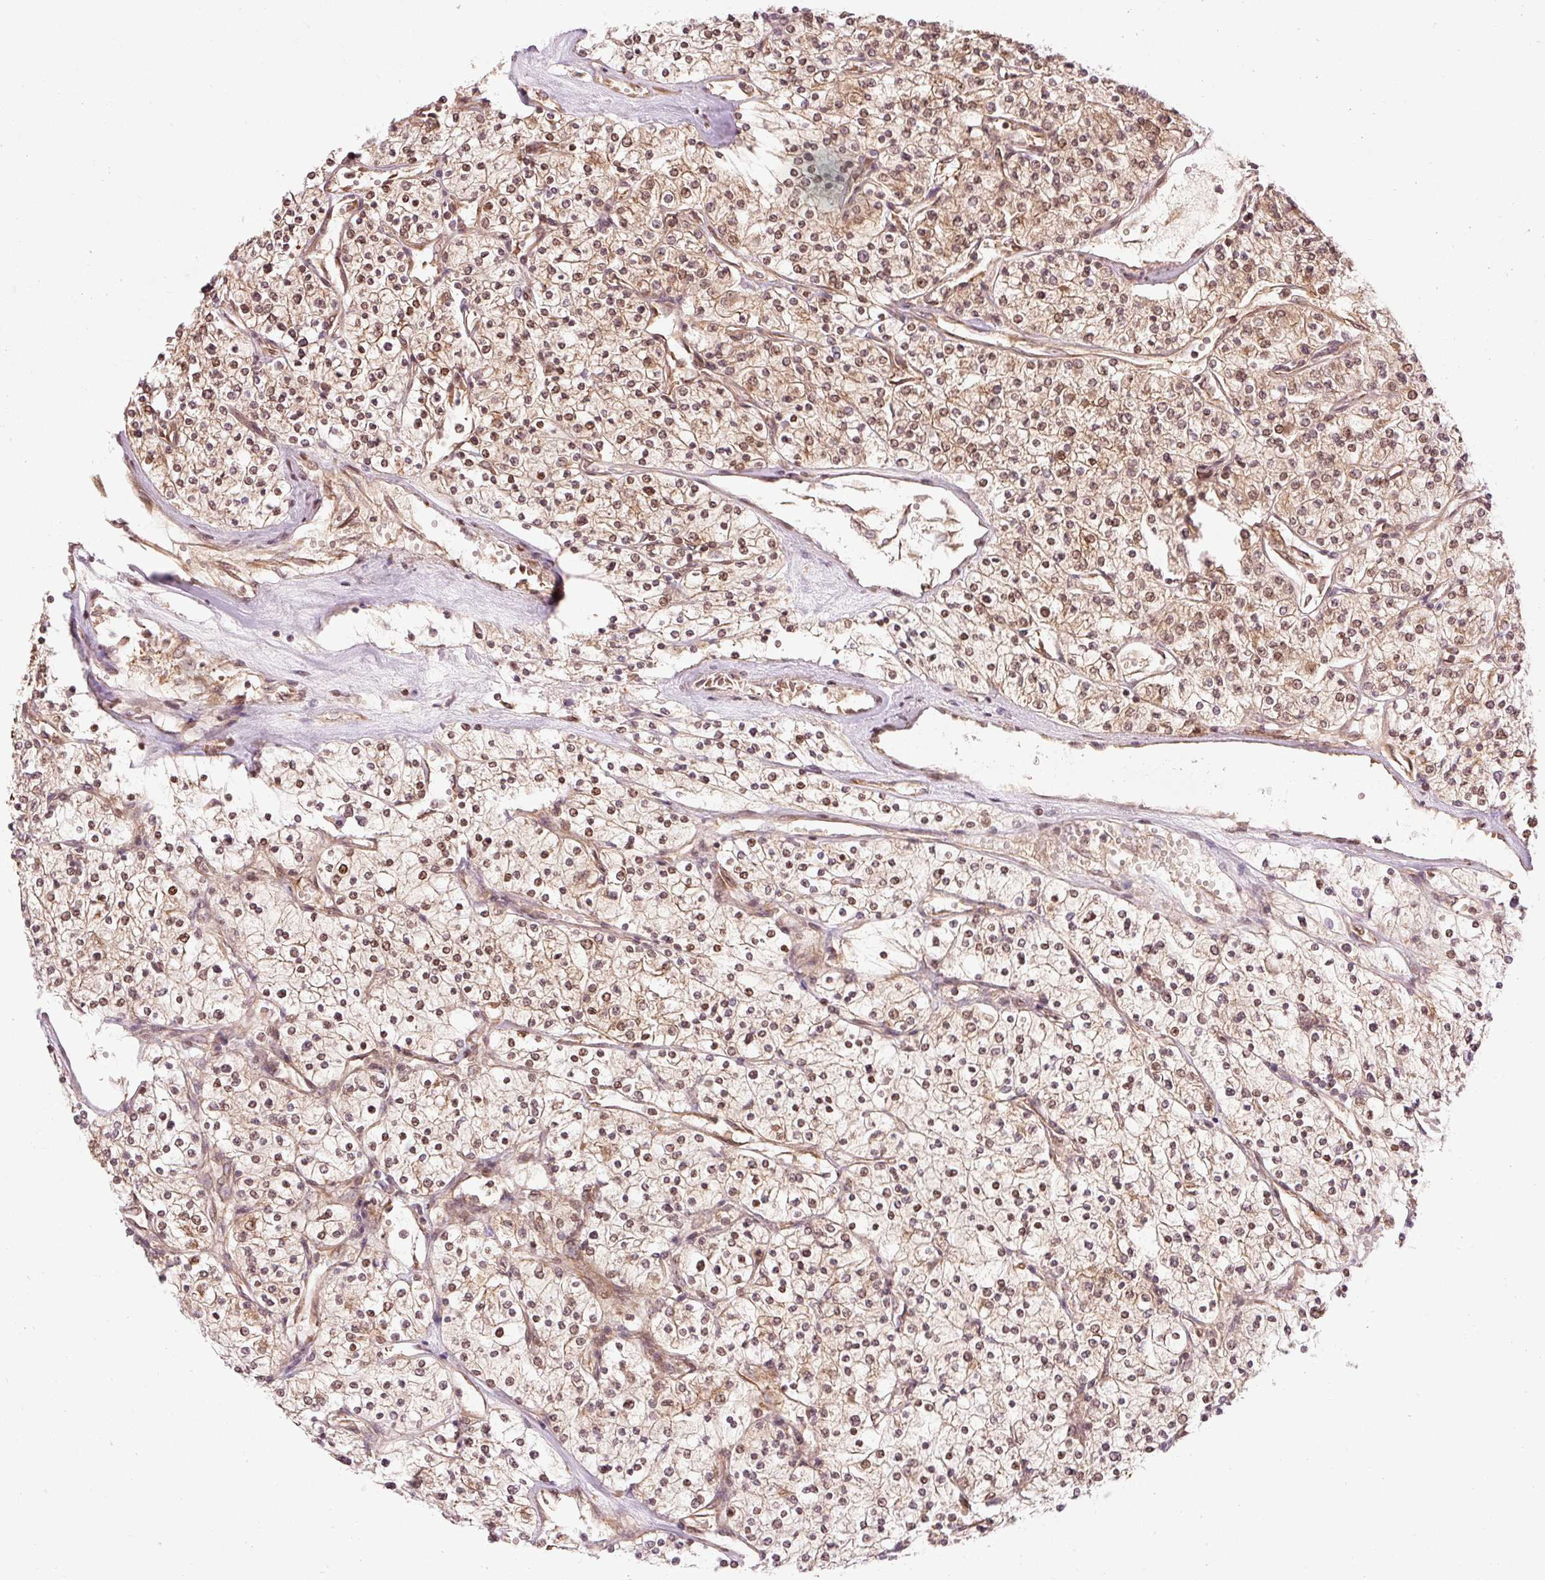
{"staining": {"intensity": "weak", "quantity": ">75%", "location": "cytoplasmic/membranous,nuclear"}, "tissue": "renal cancer", "cell_type": "Tumor cells", "image_type": "cancer", "snomed": [{"axis": "morphology", "description": "Adenocarcinoma, NOS"}, {"axis": "topography", "description": "Kidney"}], "caption": "Immunohistochemistry (IHC) (DAB (3,3'-diaminobenzidine)) staining of renal cancer exhibits weak cytoplasmic/membranous and nuclear protein positivity in about >75% of tumor cells.", "gene": "PDAP1", "patient": {"sex": "male", "age": 80}}